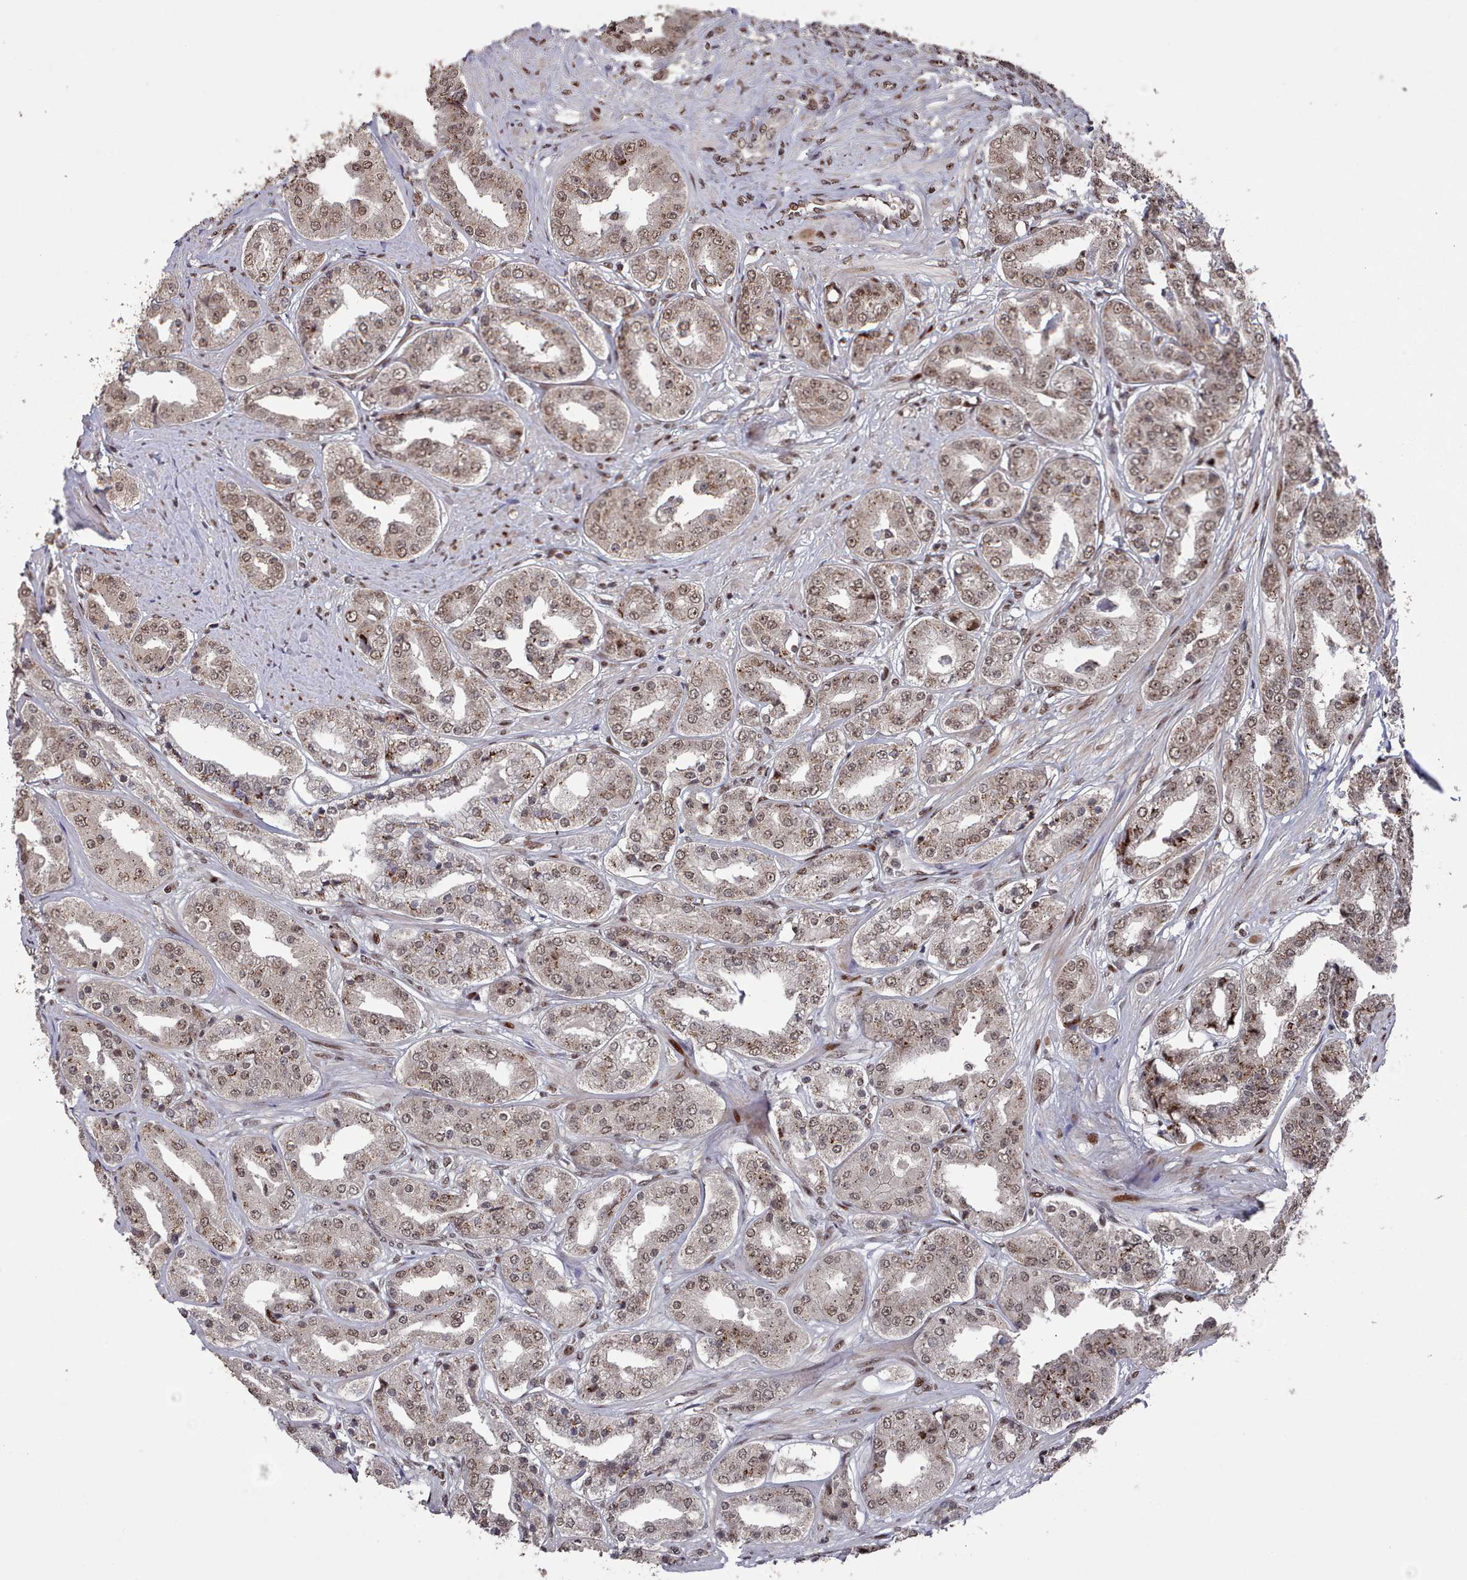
{"staining": {"intensity": "moderate", "quantity": ">75%", "location": "cytoplasmic/membranous,nuclear"}, "tissue": "prostate cancer", "cell_type": "Tumor cells", "image_type": "cancer", "snomed": [{"axis": "morphology", "description": "Adenocarcinoma, High grade"}, {"axis": "topography", "description": "Prostate"}], "caption": "This micrograph reveals IHC staining of prostate cancer, with medium moderate cytoplasmic/membranous and nuclear staining in about >75% of tumor cells.", "gene": "PNRC2", "patient": {"sex": "male", "age": 63}}